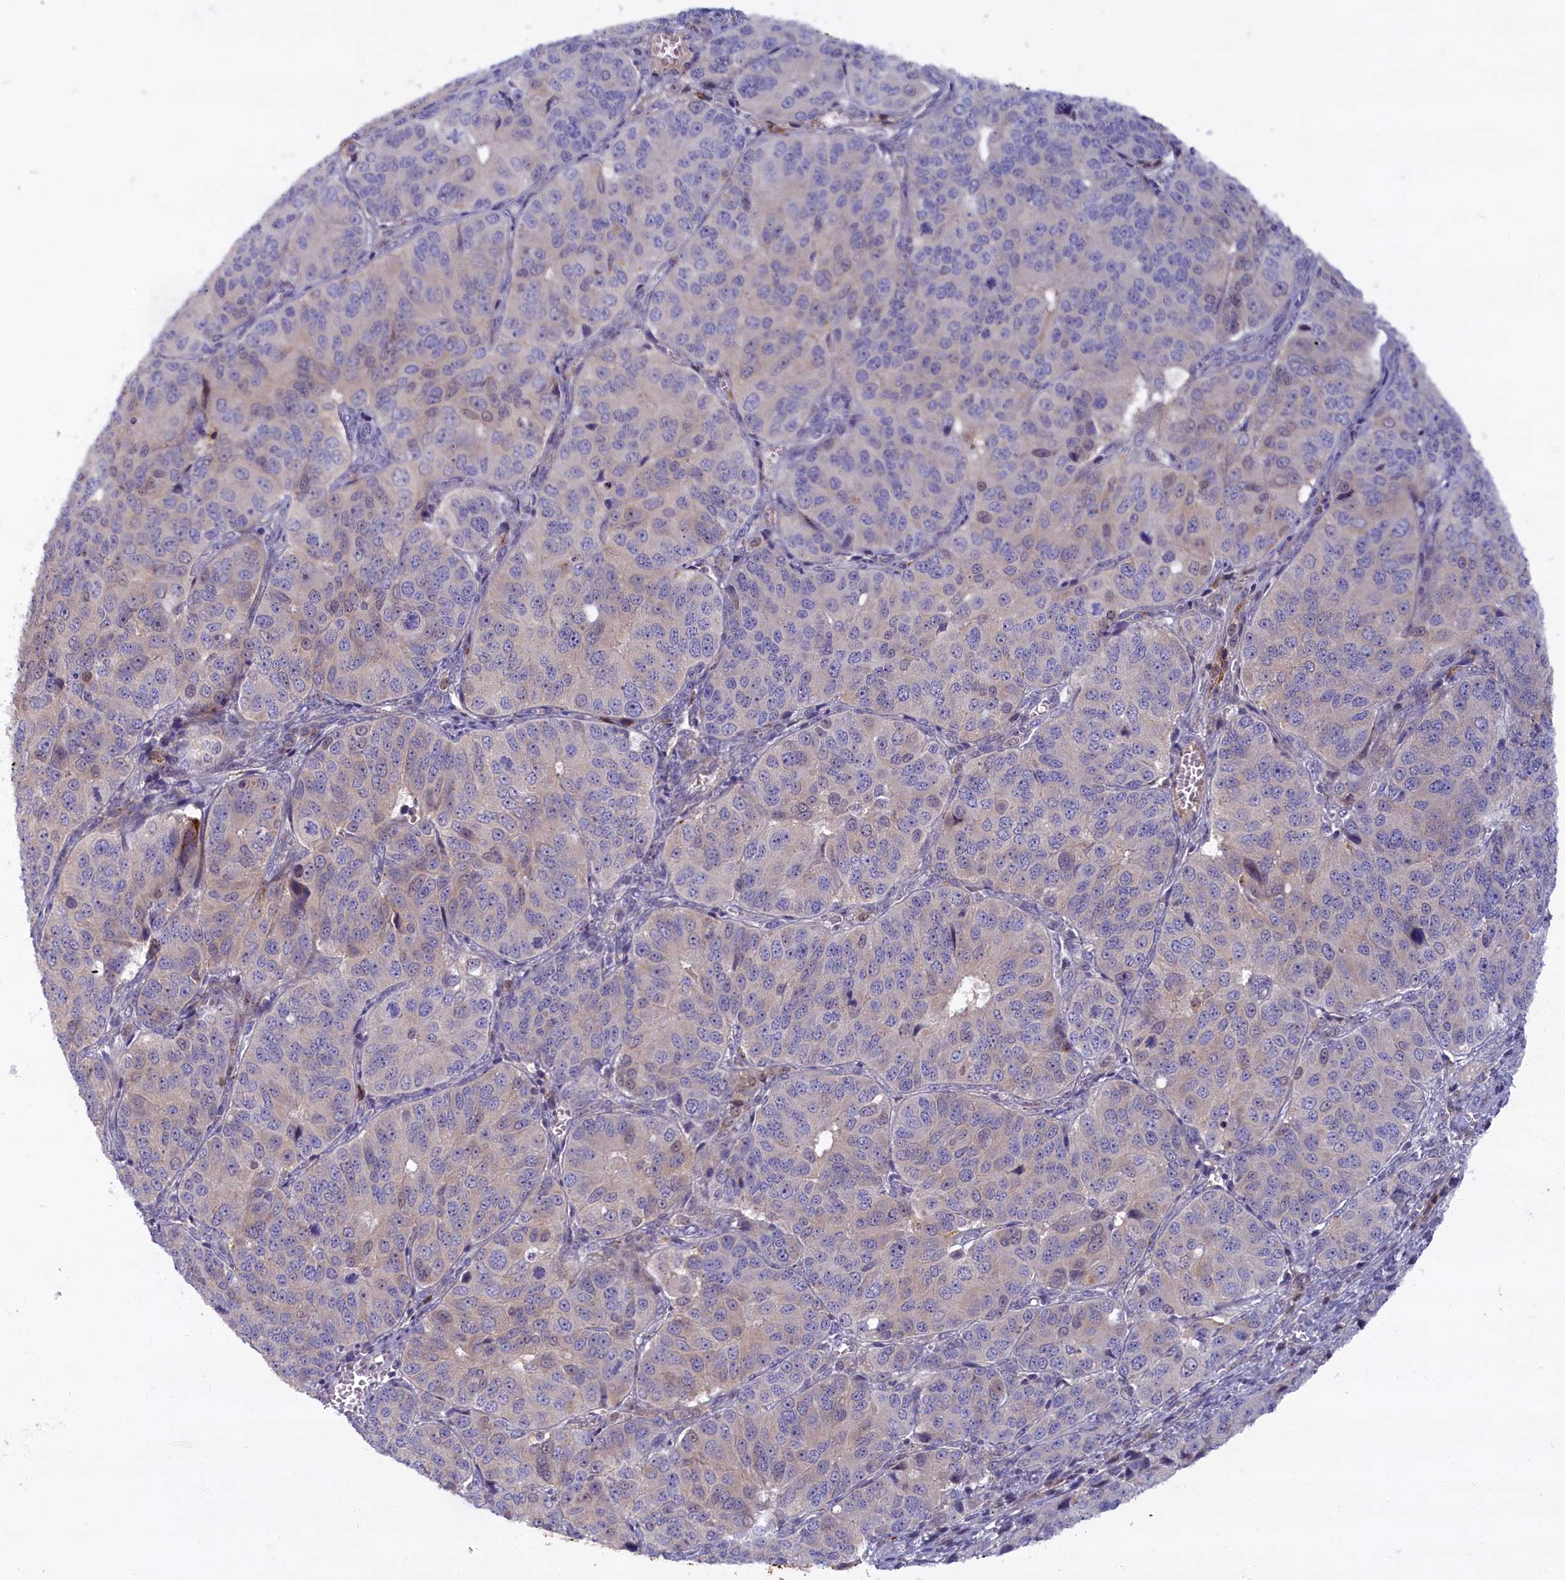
{"staining": {"intensity": "weak", "quantity": "<25%", "location": "cytoplasmic/membranous"}, "tissue": "ovarian cancer", "cell_type": "Tumor cells", "image_type": "cancer", "snomed": [{"axis": "morphology", "description": "Carcinoma, endometroid"}, {"axis": "topography", "description": "Ovary"}], "caption": "Protein analysis of ovarian cancer (endometroid carcinoma) demonstrates no significant staining in tumor cells.", "gene": "FCSK", "patient": {"sex": "female", "age": 51}}